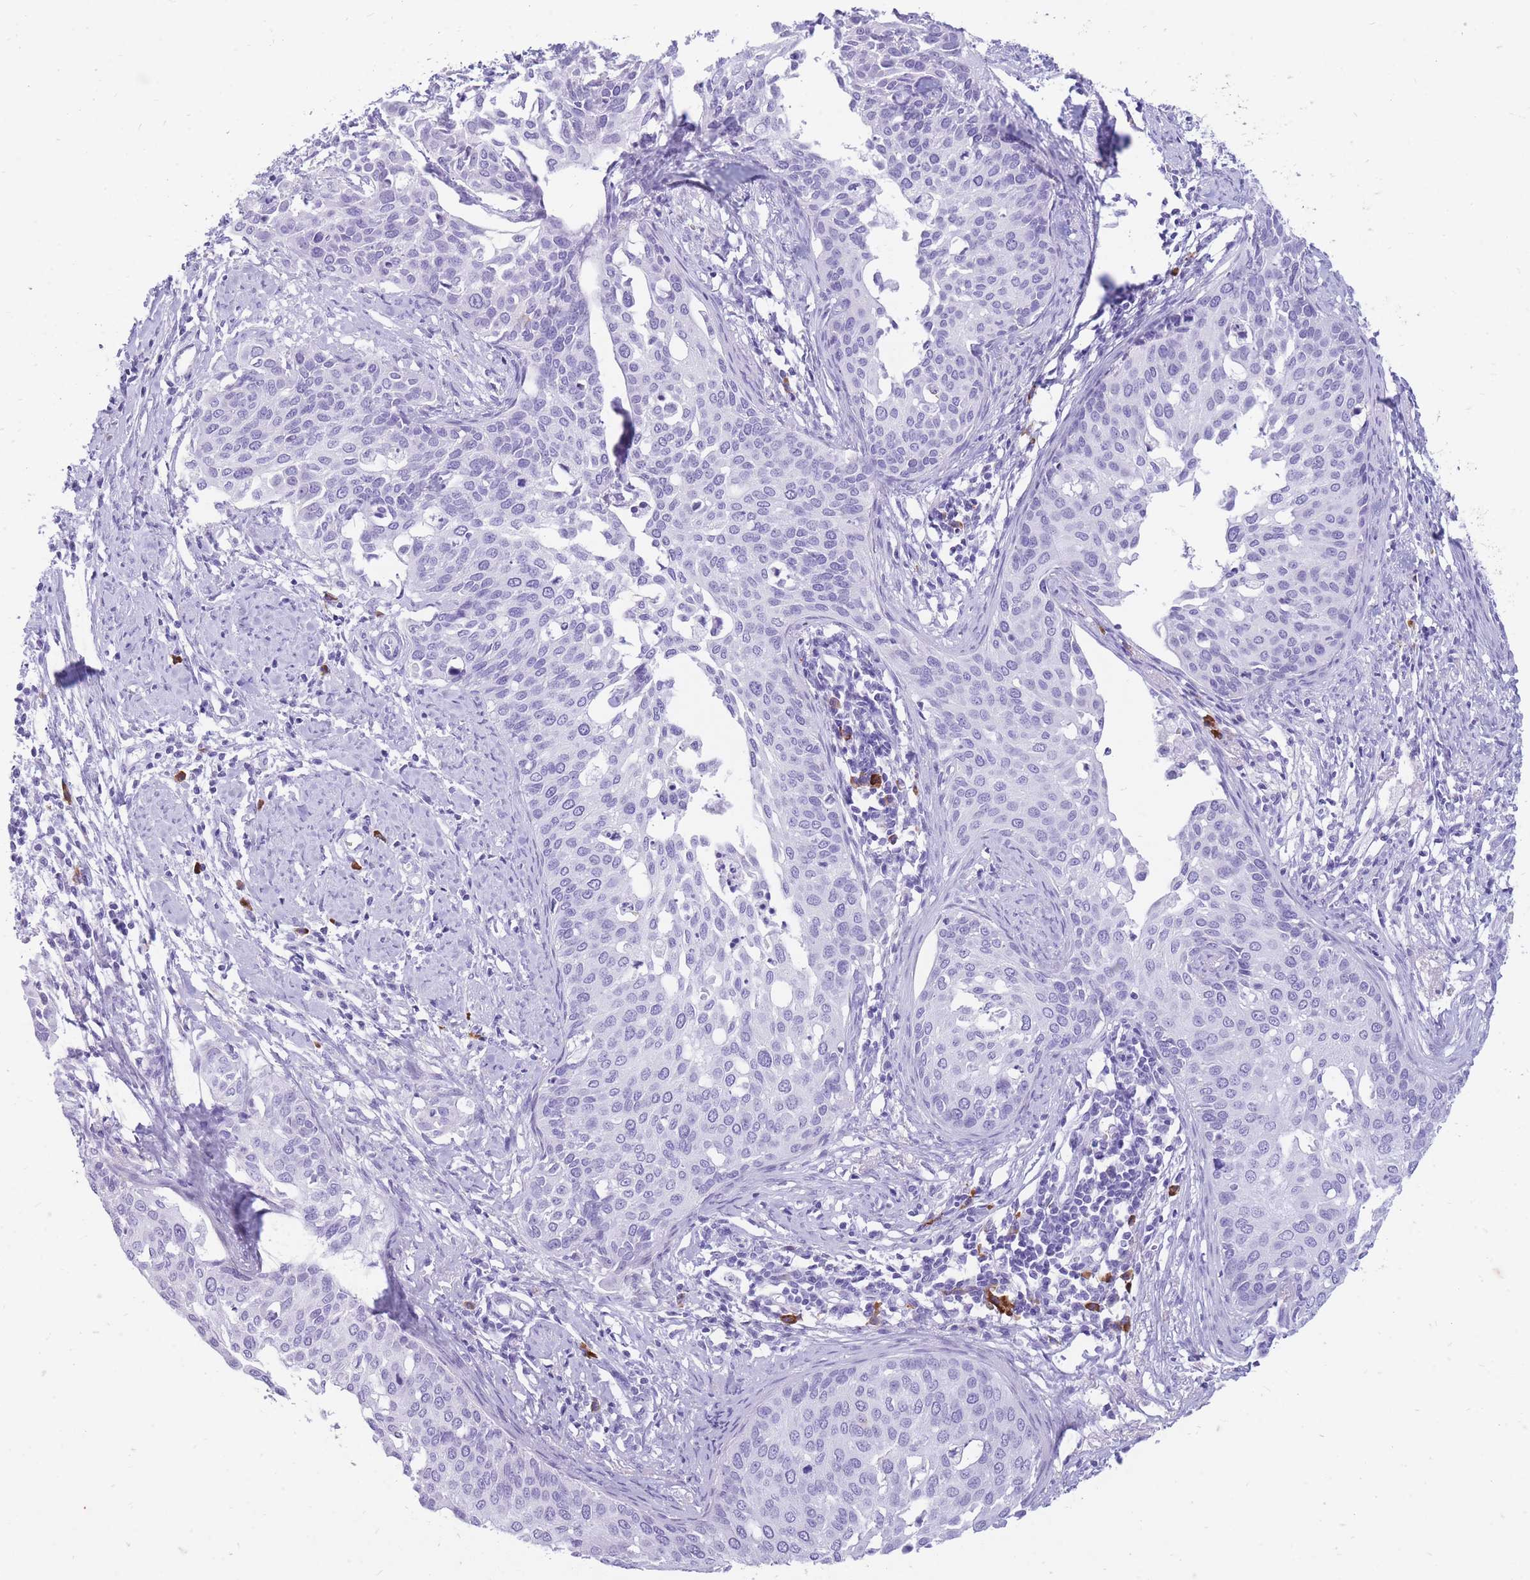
{"staining": {"intensity": "negative", "quantity": "none", "location": "none"}, "tissue": "cervical cancer", "cell_type": "Tumor cells", "image_type": "cancer", "snomed": [{"axis": "morphology", "description": "Squamous cell carcinoma, NOS"}, {"axis": "topography", "description": "Cervix"}], "caption": "Immunohistochemical staining of cervical cancer (squamous cell carcinoma) reveals no significant staining in tumor cells.", "gene": "ZFP37", "patient": {"sex": "female", "age": 44}}